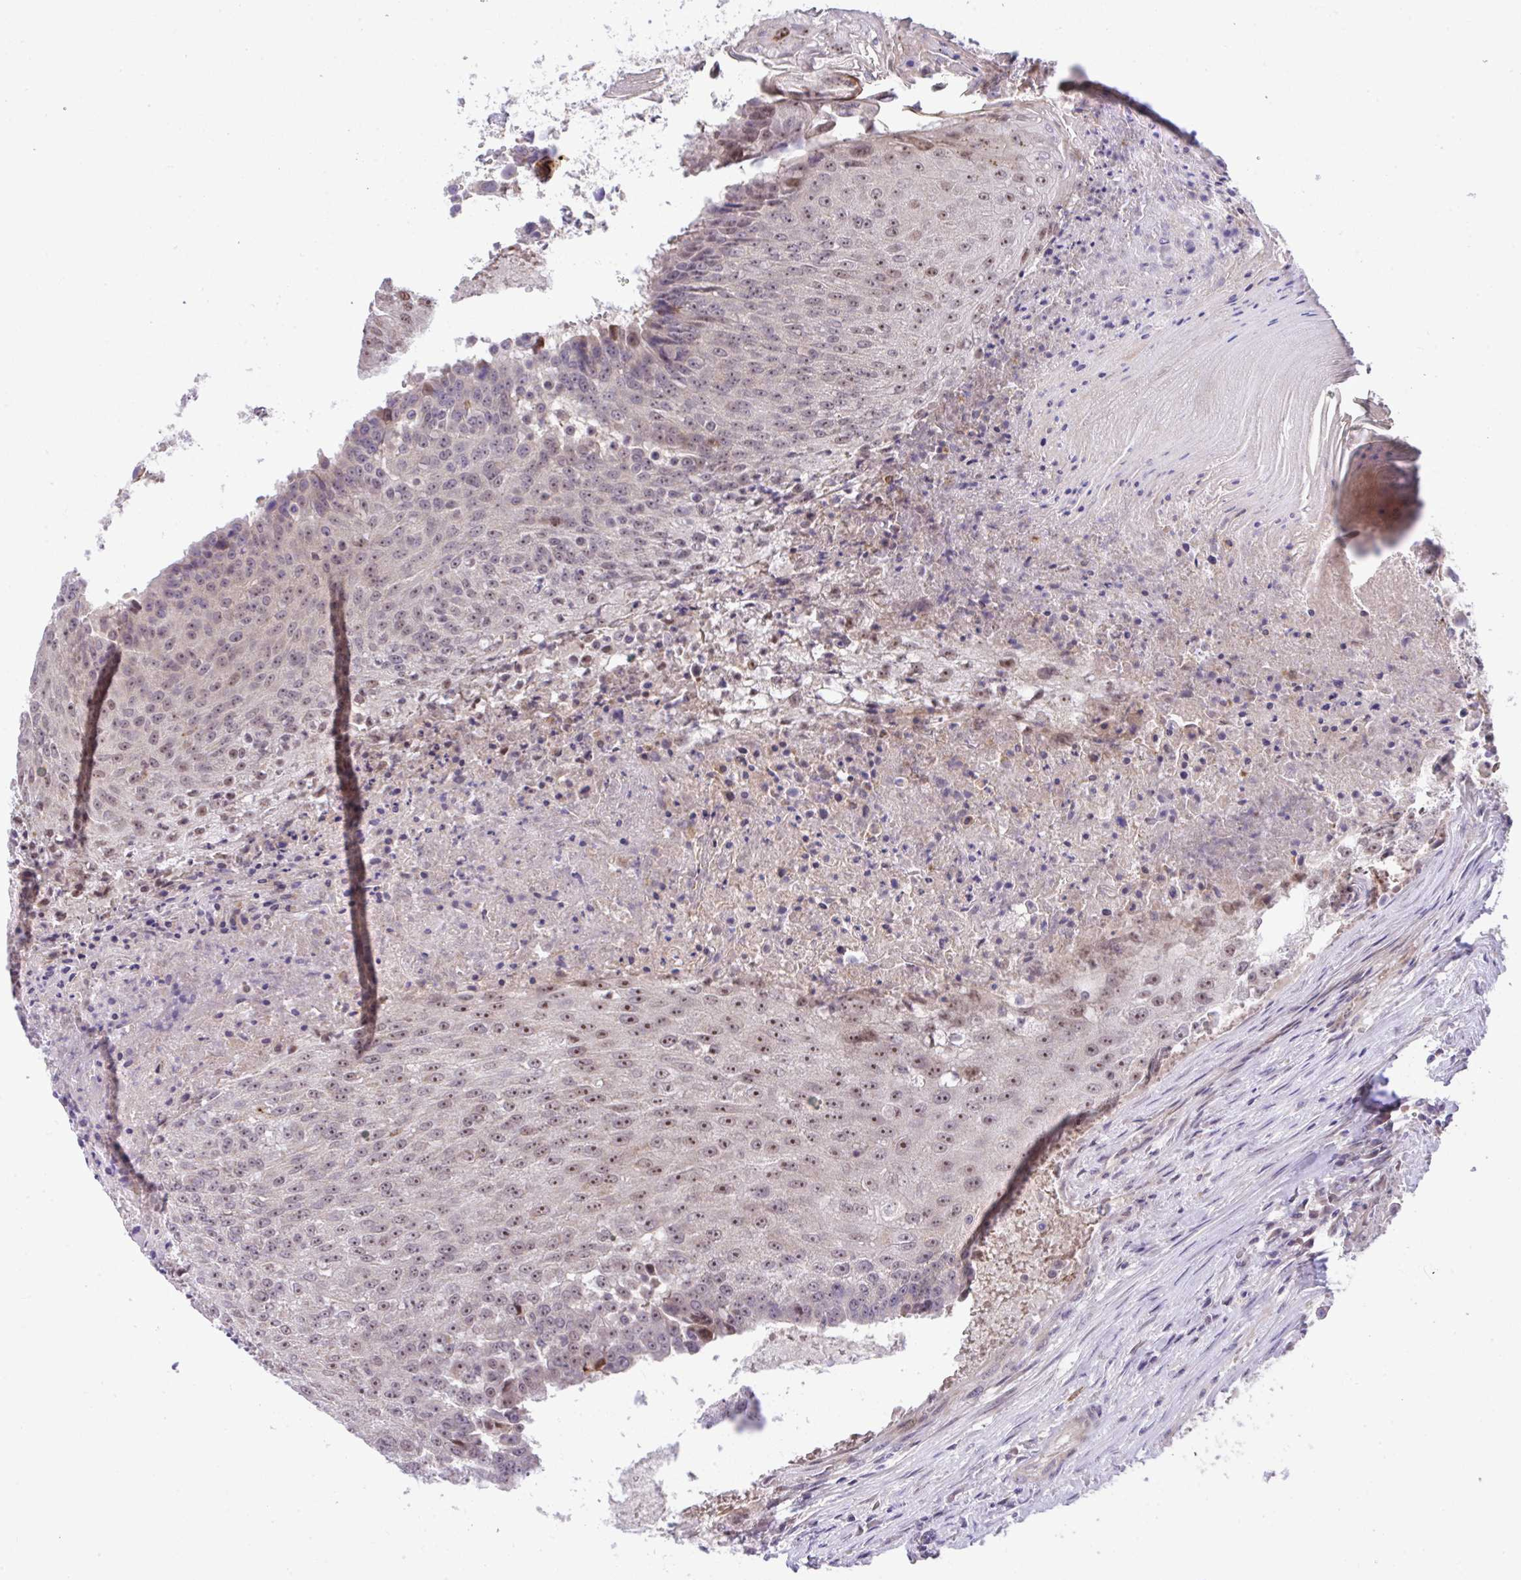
{"staining": {"intensity": "moderate", "quantity": "25%-75%", "location": "nuclear"}, "tissue": "urothelial cancer", "cell_type": "Tumor cells", "image_type": "cancer", "snomed": [{"axis": "morphology", "description": "Urothelial carcinoma, High grade"}, {"axis": "topography", "description": "Urinary bladder"}], "caption": "Protein staining demonstrates moderate nuclear staining in approximately 25%-75% of tumor cells in urothelial cancer. The protein of interest is stained brown, and the nuclei are stained in blue (DAB (3,3'-diaminobenzidine) IHC with brightfield microscopy, high magnification).", "gene": "CHIA", "patient": {"sex": "female", "age": 63}}